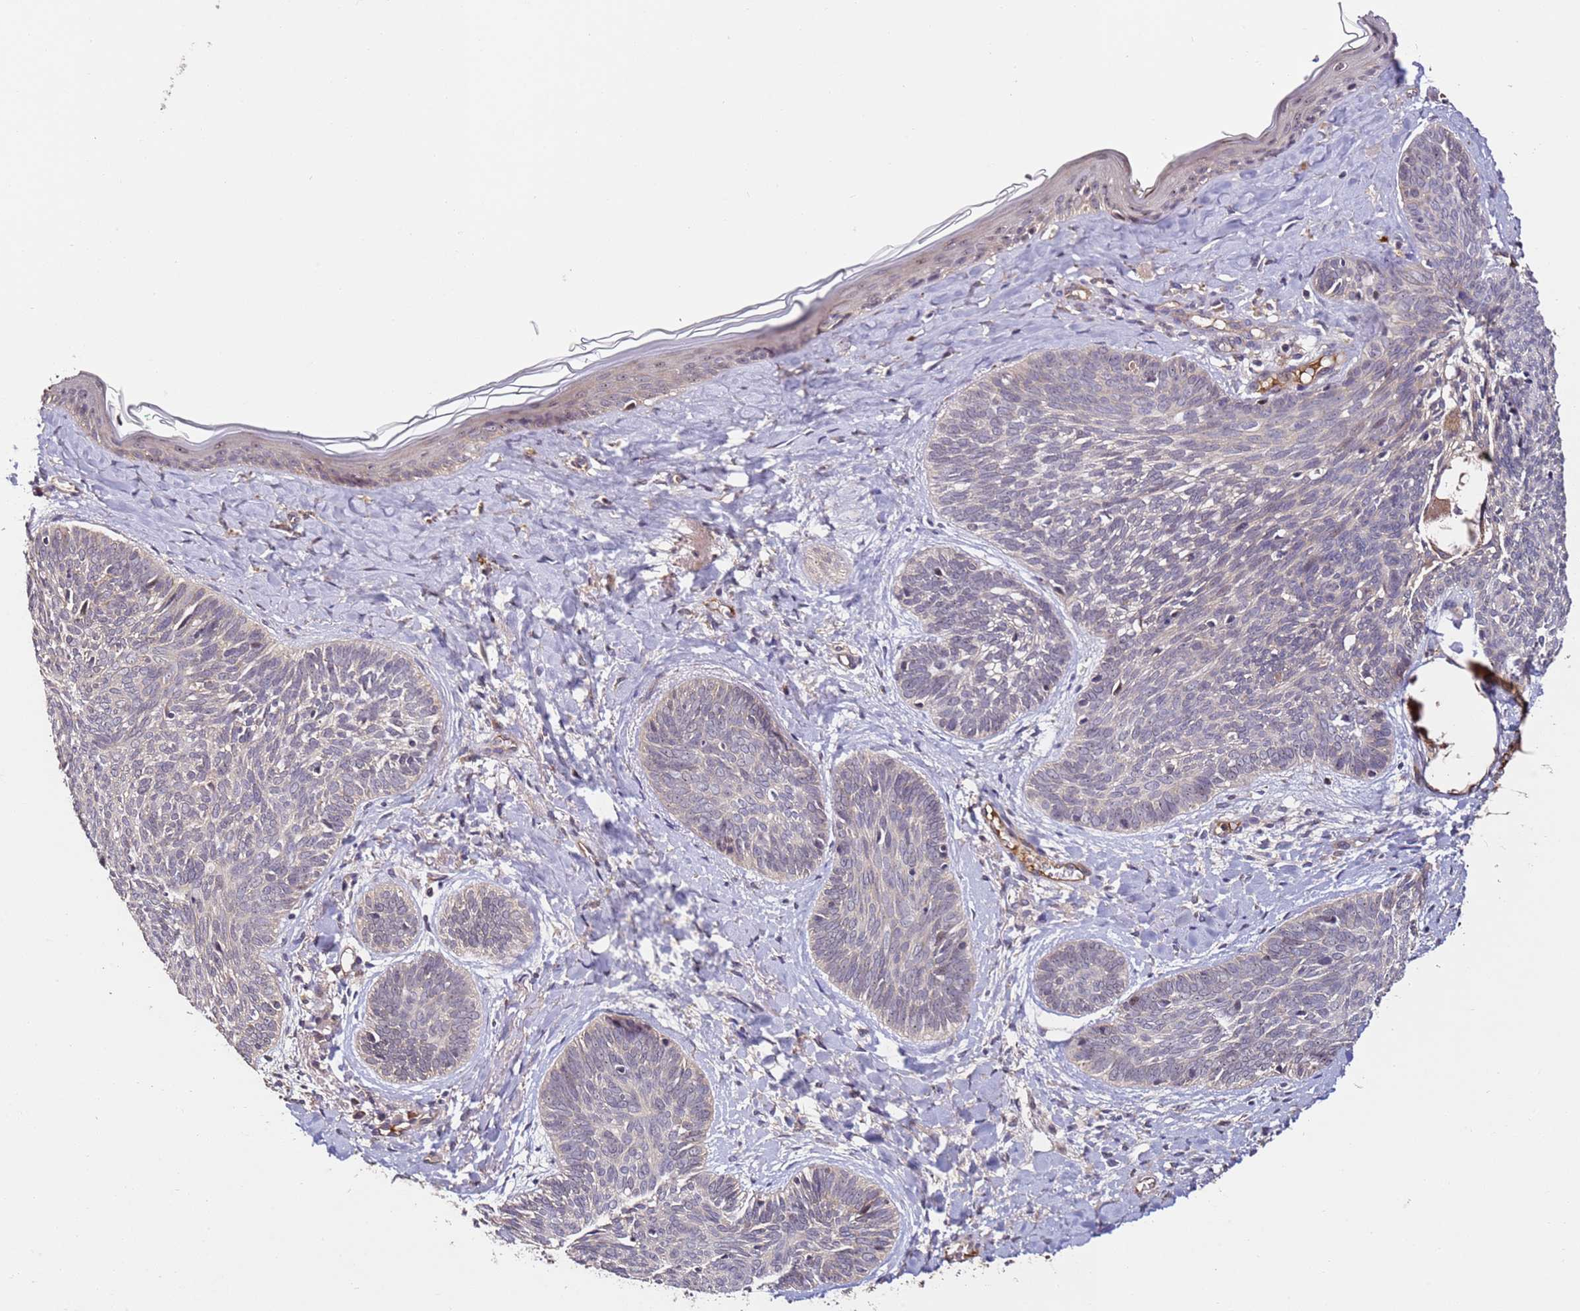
{"staining": {"intensity": "negative", "quantity": "none", "location": "none"}, "tissue": "skin cancer", "cell_type": "Tumor cells", "image_type": "cancer", "snomed": [{"axis": "morphology", "description": "Basal cell carcinoma"}, {"axis": "topography", "description": "Skin"}], "caption": "Tumor cells show no significant positivity in skin basal cell carcinoma.", "gene": "DDX27", "patient": {"sex": "female", "age": 81}}